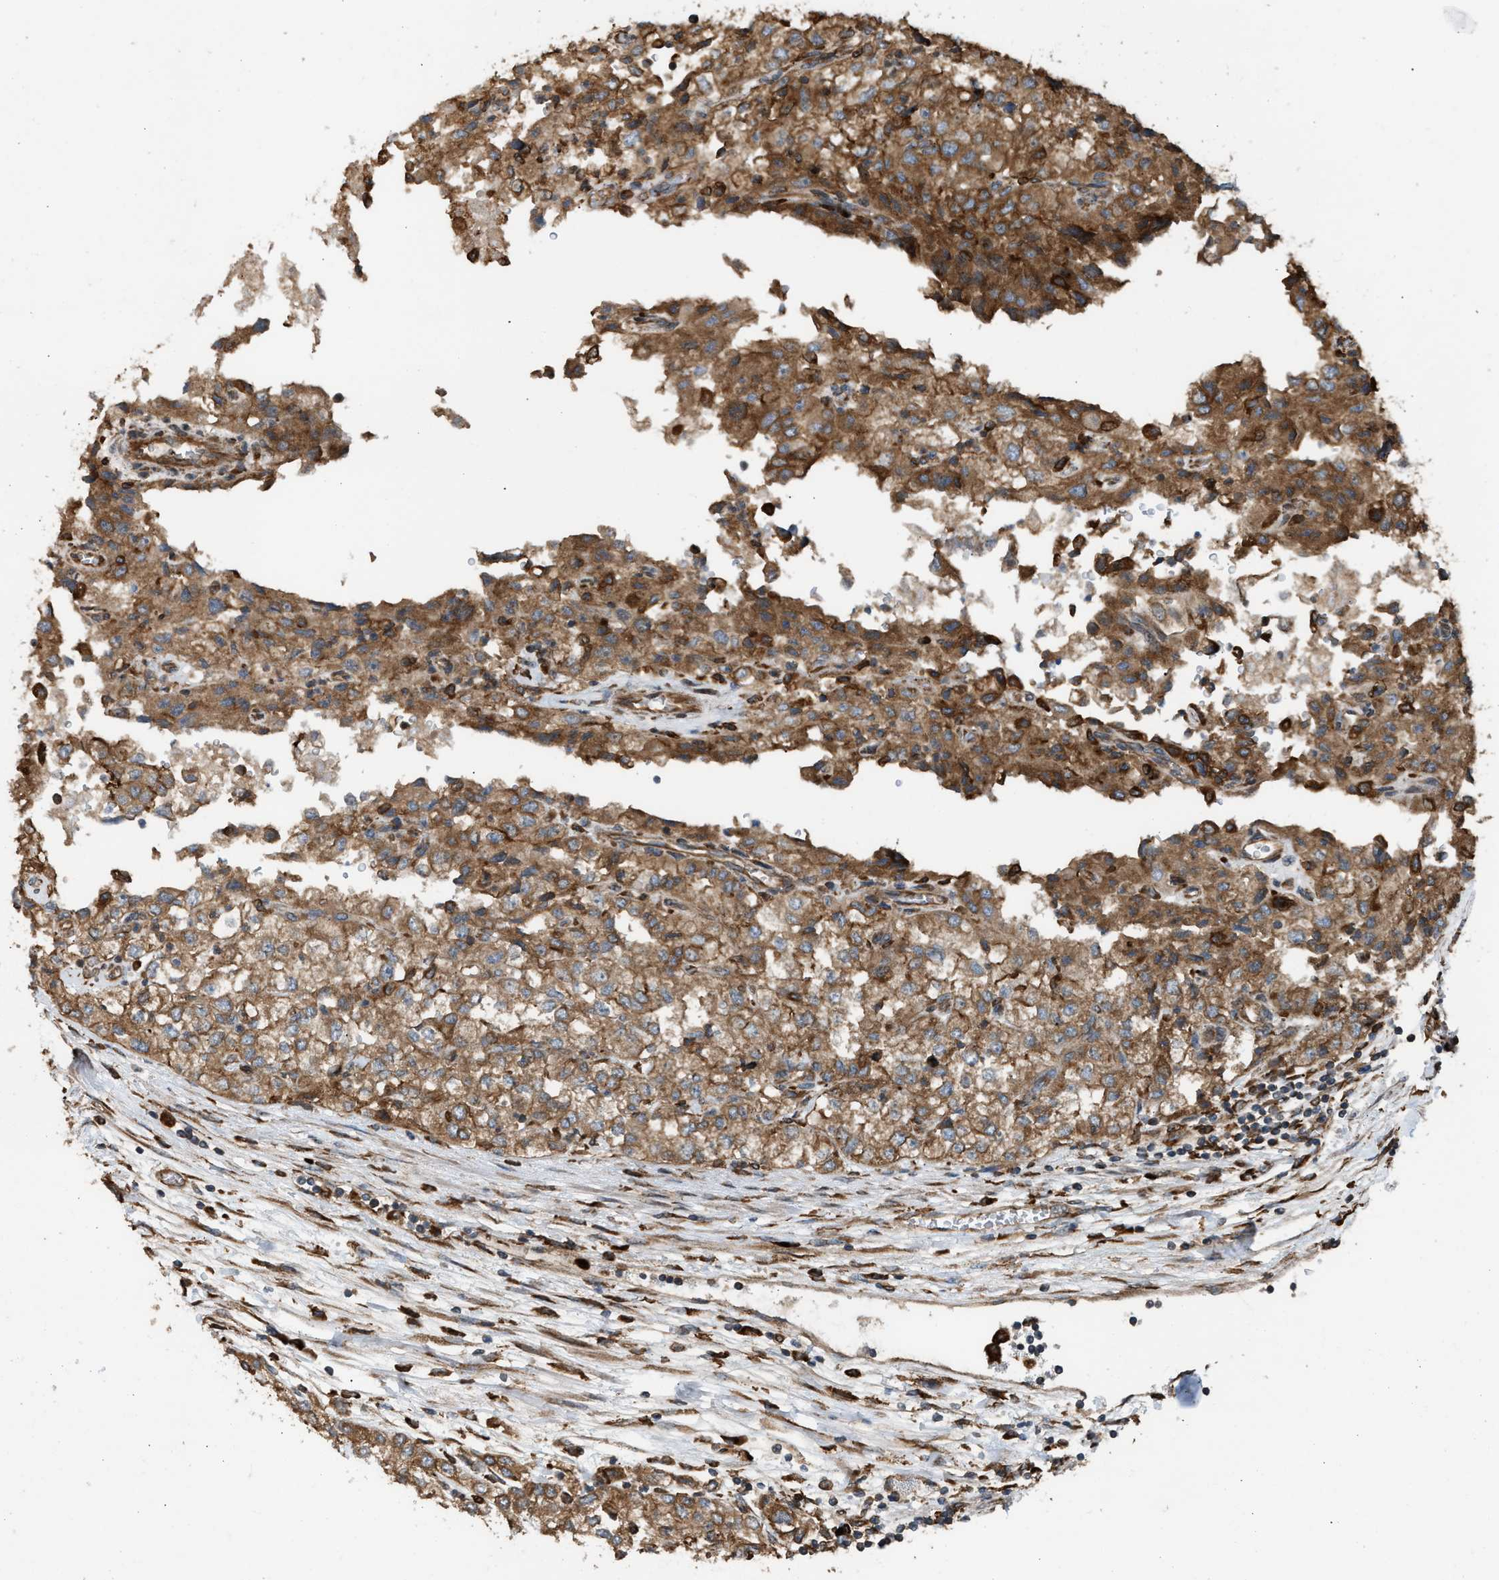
{"staining": {"intensity": "moderate", "quantity": ">75%", "location": "cytoplasmic/membranous"}, "tissue": "renal cancer", "cell_type": "Tumor cells", "image_type": "cancer", "snomed": [{"axis": "morphology", "description": "Adenocarcinoma, NOS"}, {"axis": "topography", "description": "Kidney"}], "caption": "Brown immunohistochemical staining in human renal cancer (adenocarcinoma) shows moderate cytoplasmic/membranous positivity in approximately >75% of tumor cells.", "gene": "BAIAP2L1", "patient": {"sex": "female", "age": 54}}